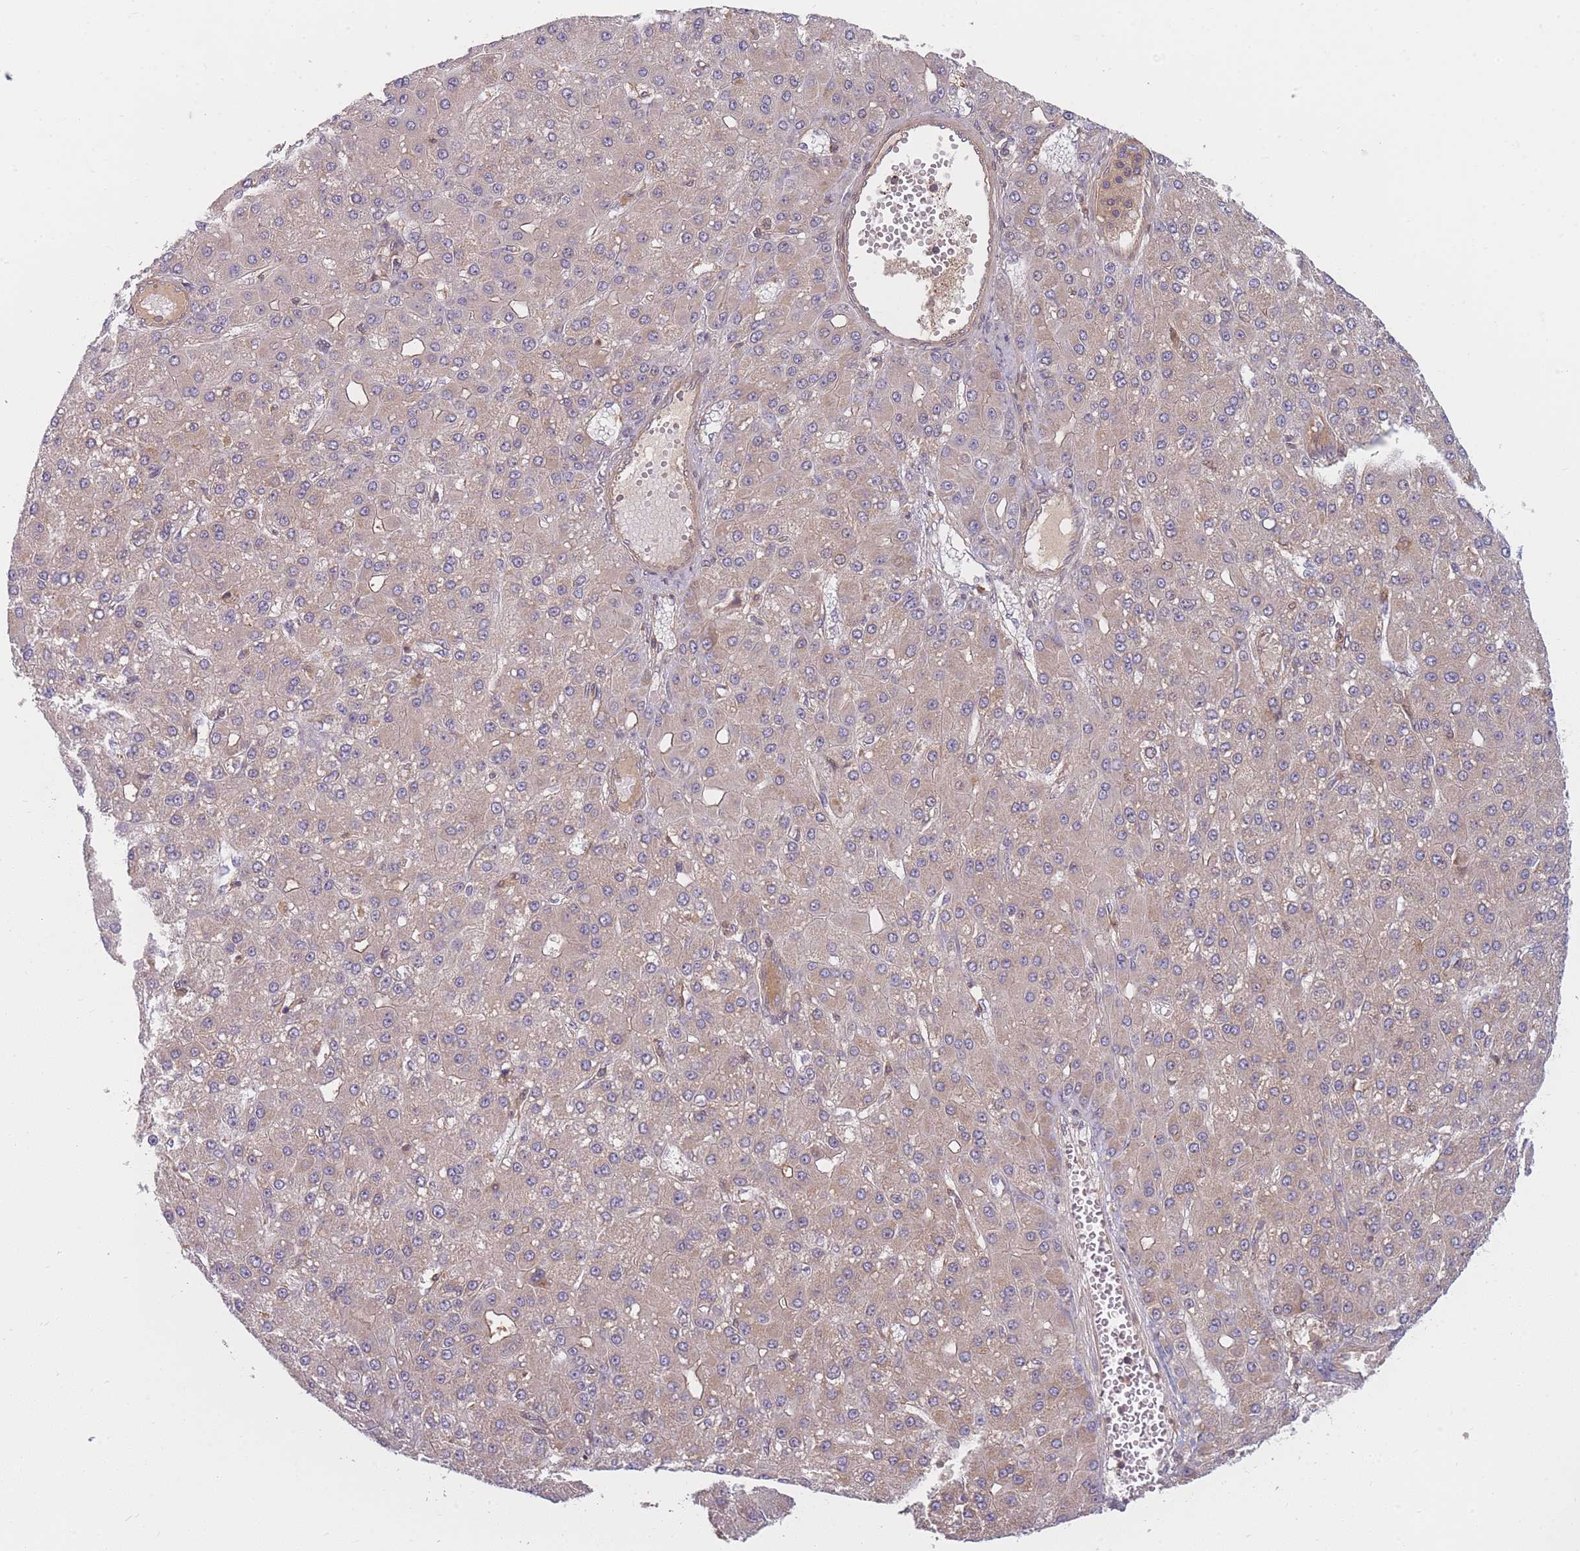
{"staining": {"intensity": "weak", "quantity": "<25%", "location": "cytoplasmic/membranous"}, "tissue": "liver cancer", "cell_type": "Tumor cells", "image_type": "cancer", "snomed": [{"axis": "morphology", "description": "Carcinoma, Hepatocellular, NOS"}, {"axis": "topography", "description": "Liver"}], "caption": "Tumor cells are negative for protein expression in human liver cancer.", "gene": "FAM153A", "patient": {"sex": "male", "age": 67}}